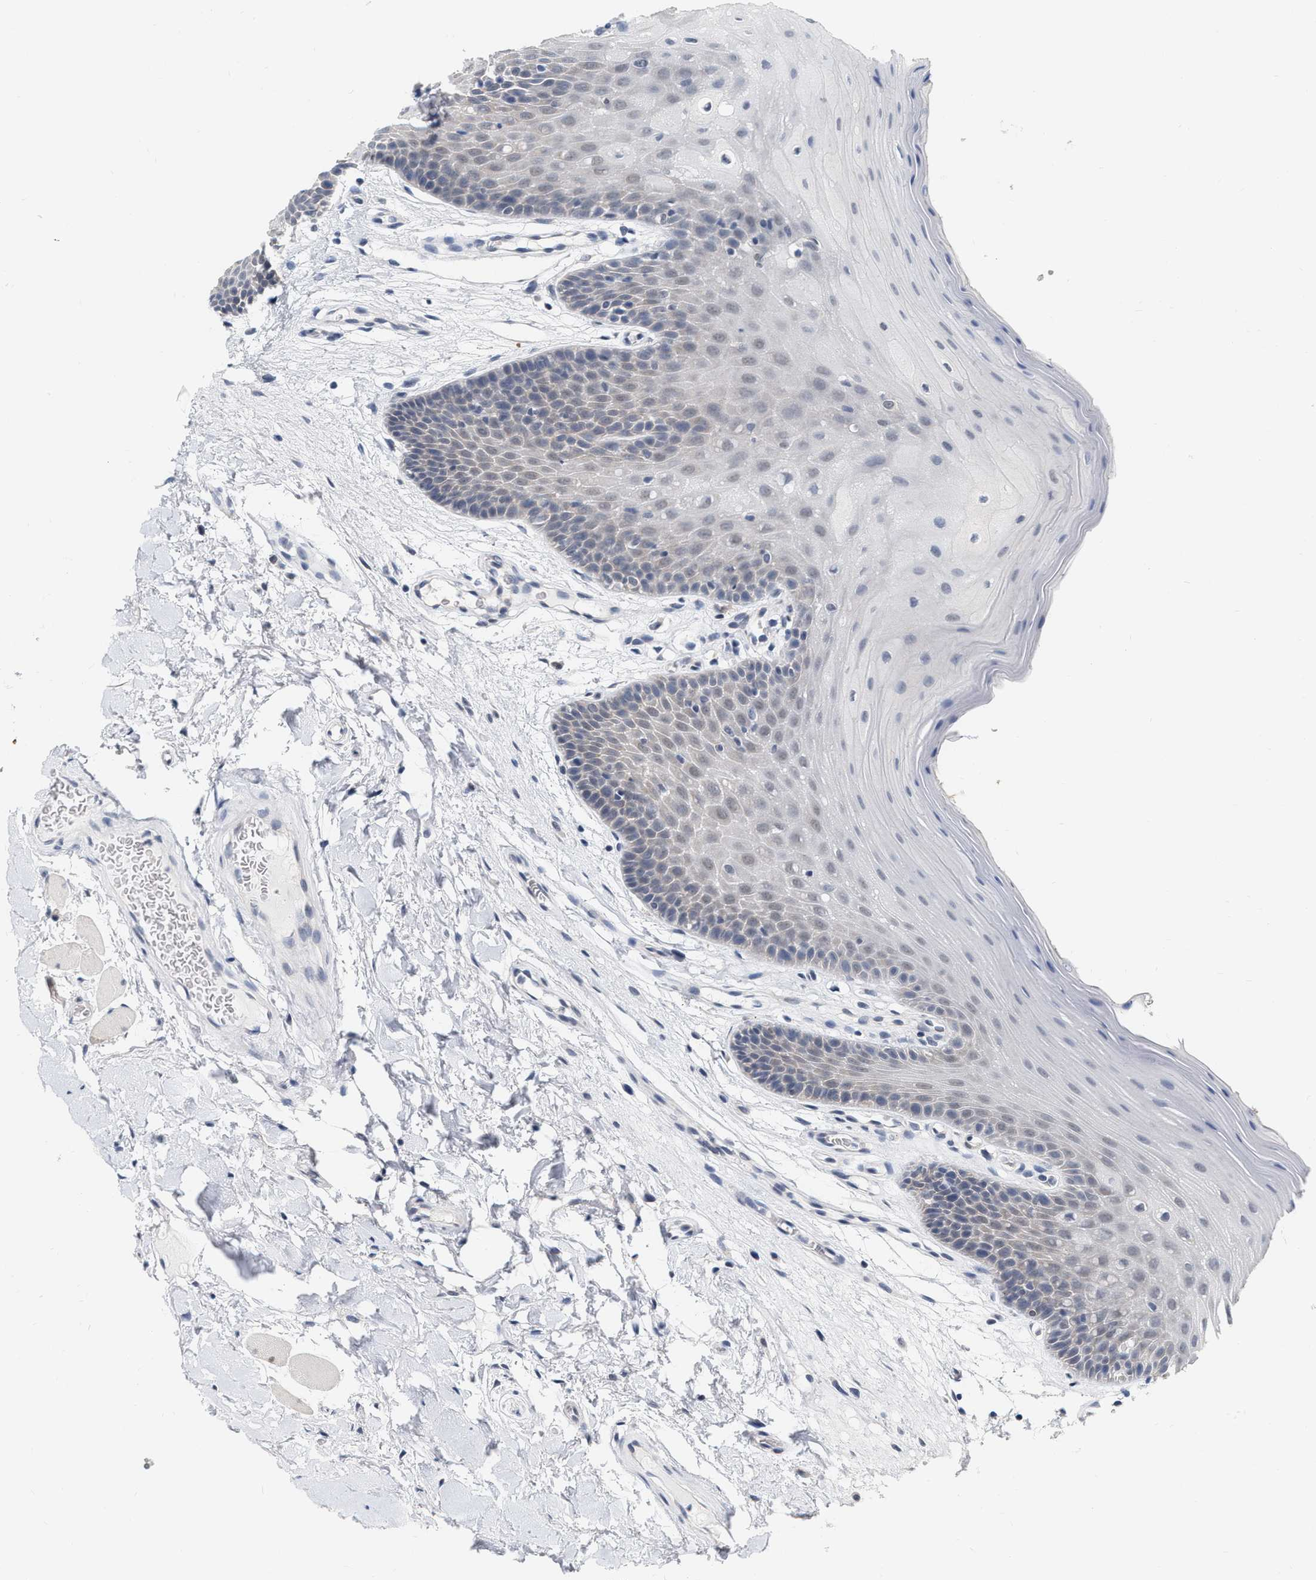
{"staining": {"intensity": "weak", "quantity": "25%-75%", "location": "nuclear"}, "tissue": "oral mucosa", "cell_type": "Squamous epithelial cells", "image_type": "normal", "snomed": [{"axis": "morphology", "description": "Normal tissue, NOS"}, {"axis": "morphology", "description": "Squamous cell carcinoma, NOS"}, {"axis": "topography", "description": "Oral tissue"}, {"axis": "topography", "description": "Head-Neck"}], "caption": "Protein expression analysis of unremarkable human oral mucosa reveals weak nuclear expression in approximately 25%-75% of squamous epithelial cells. The protein is shown in brown color, while the nuclei are stained blue.", "gene": "RUVBL1", "patient": {"sex": "male", "age": 71}}